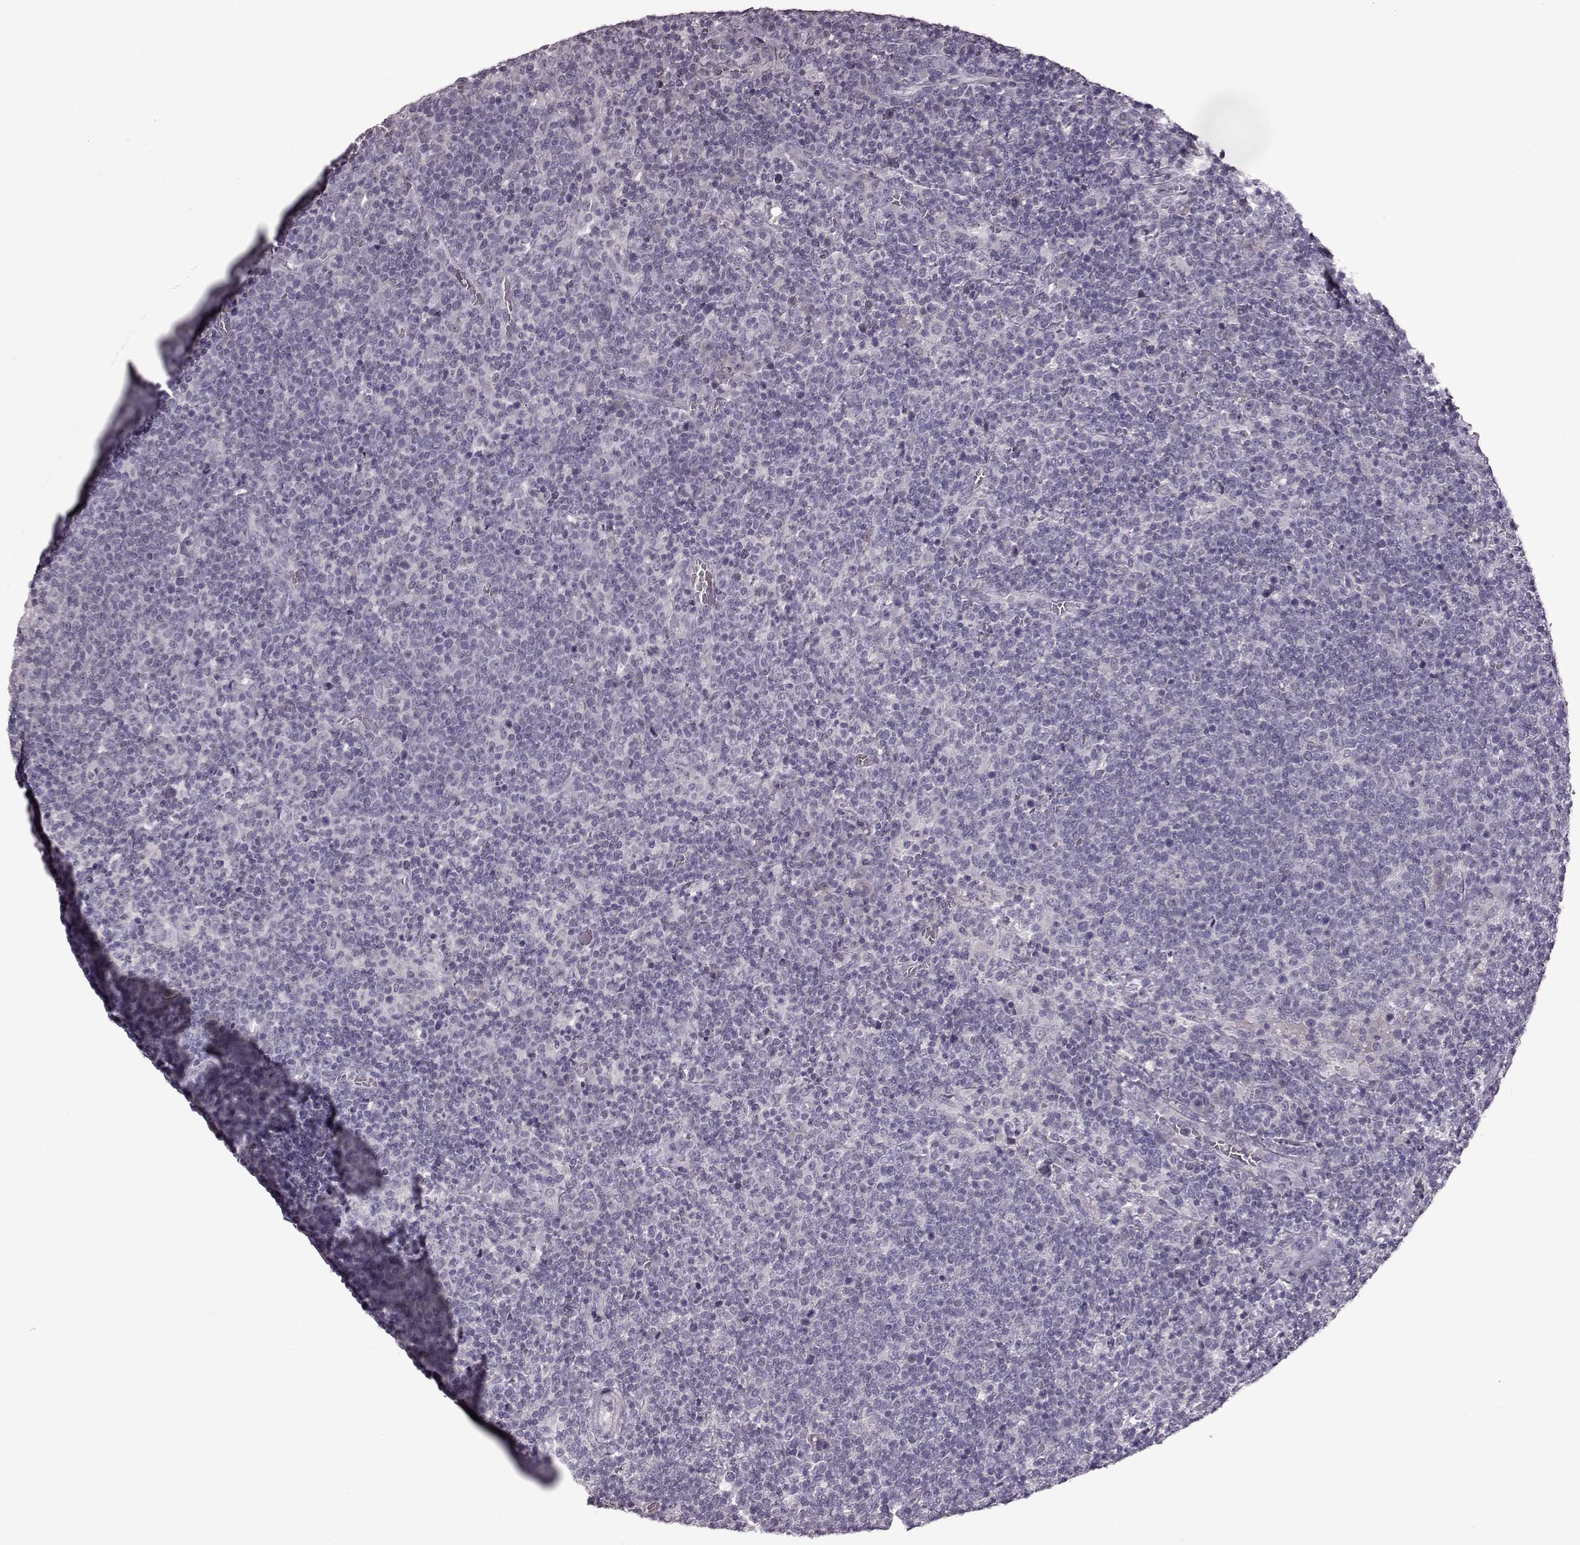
{"staining": {"intensity": "negative", "quantity": "none", "location": "none"}, "tissue": "lymphoma", "cell_type": "Tumor cells", "image_type": "cancer", "snomed": [{"axis": "morphology", "description": "Malignant lymphoma, non-Hodgkin's type, High grade"}, {"axis": "topography", "description": "Lymph node"}], "caption": "IHC image of human malignant lymphoma, non-Hodgkin's type (high-grade) stained for a protein (brown), which shows no expression in tumor cells.", "gene": "LHB", "patient": {"sex": "male", "age": 61}}